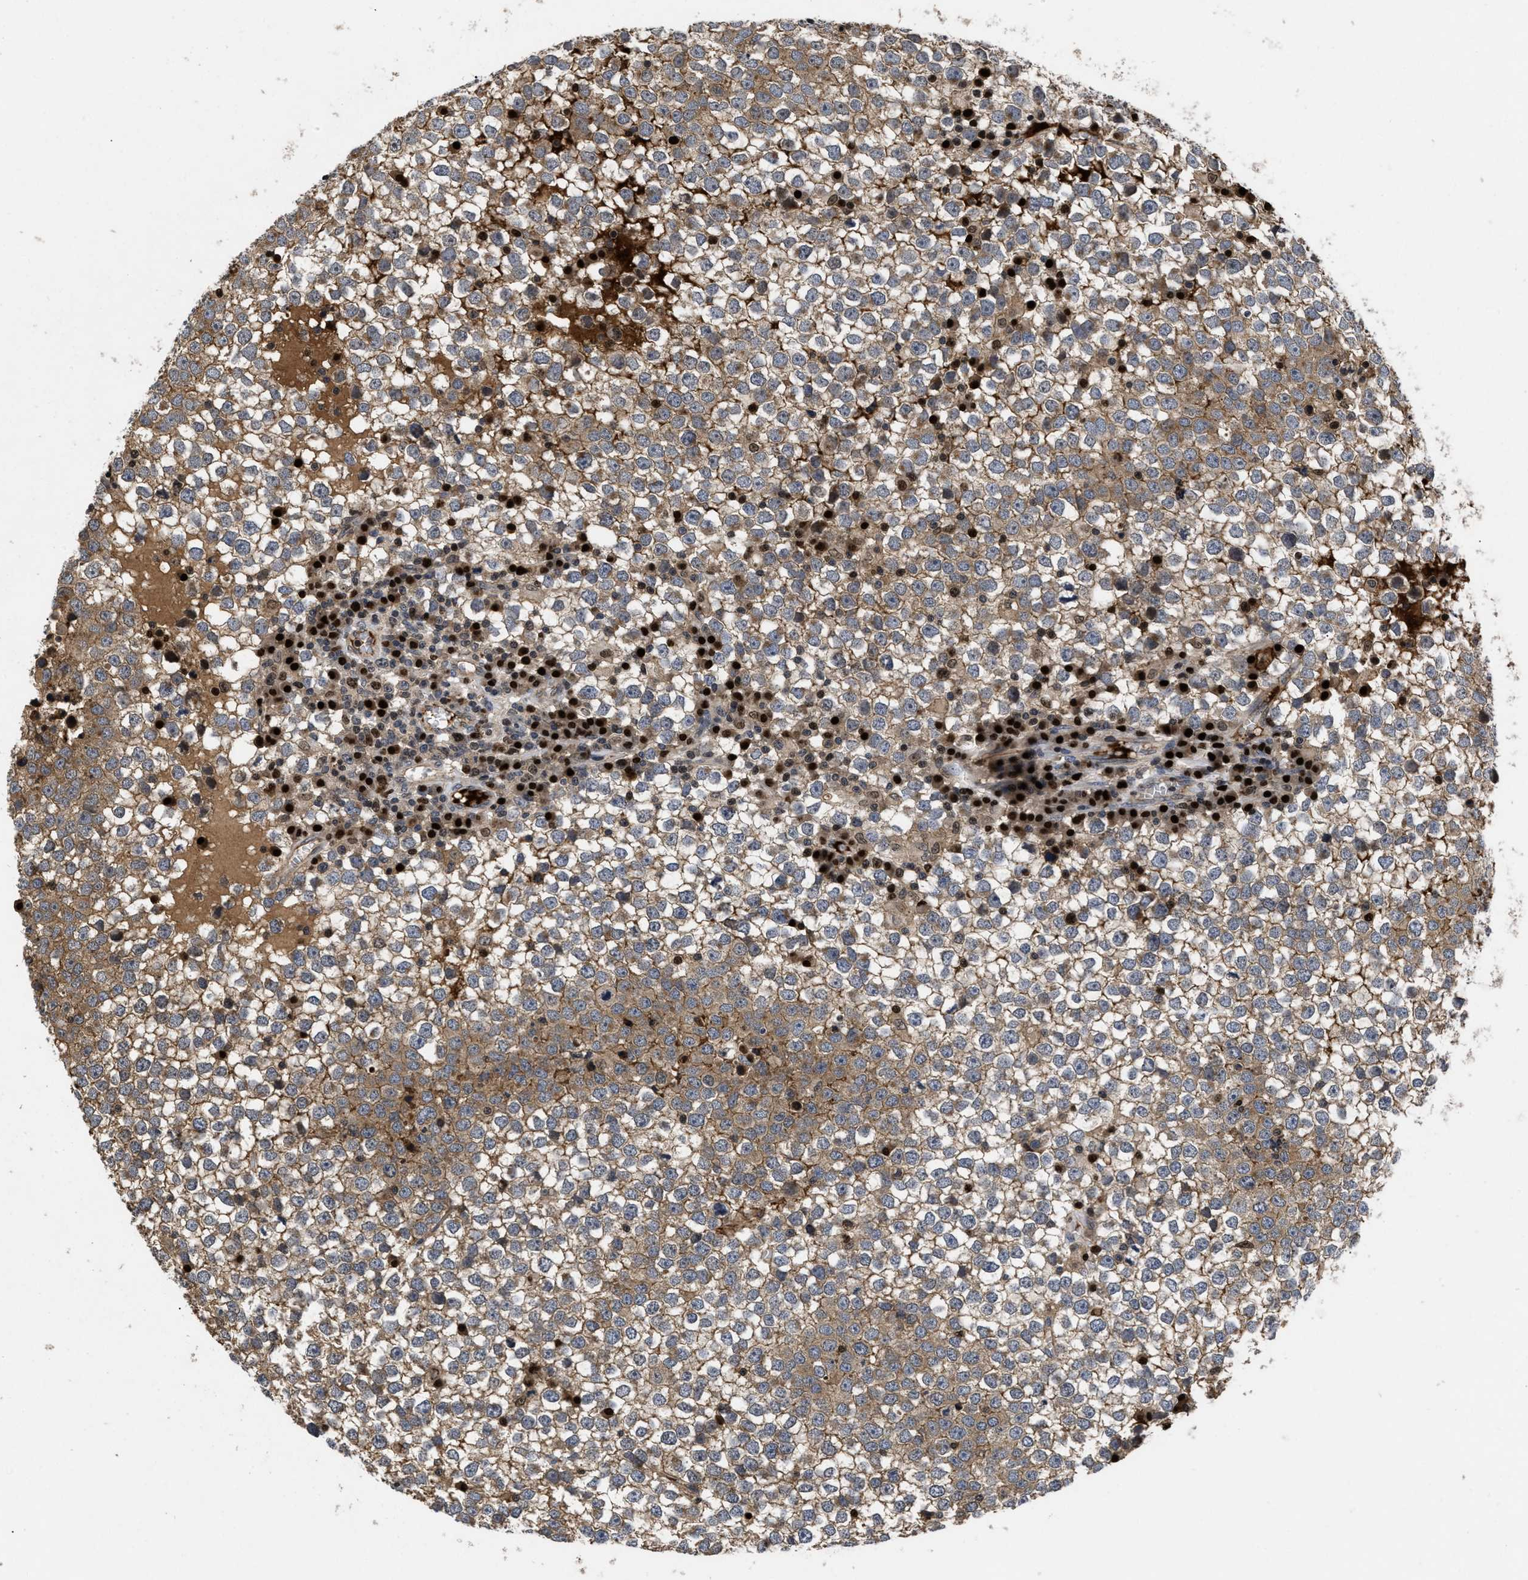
{"staining": {"intensity": "moderate", "quantity": "25%-75%", "location": "cytoplasmic/membranous"}, "tissue": "testis cancer", "cell_type": "Tumor cells", "image_type": "cancer", "snomed": [{"axis": "morphology", "description": "Seminoma, NOS"}, {"axis": "topography", "description": "Testis"}], "caption": "Immunohistochemical staining of testis cancer reveals medium levels of moderate cytoplasmic/membranous protein expression in approximately 25%-75% of tumor cells. (brown staining indicates protein expression, while blue staining denotes nuclei).", "gene": "FAM200A", "patient": {"sex": "male", "age": 65}}